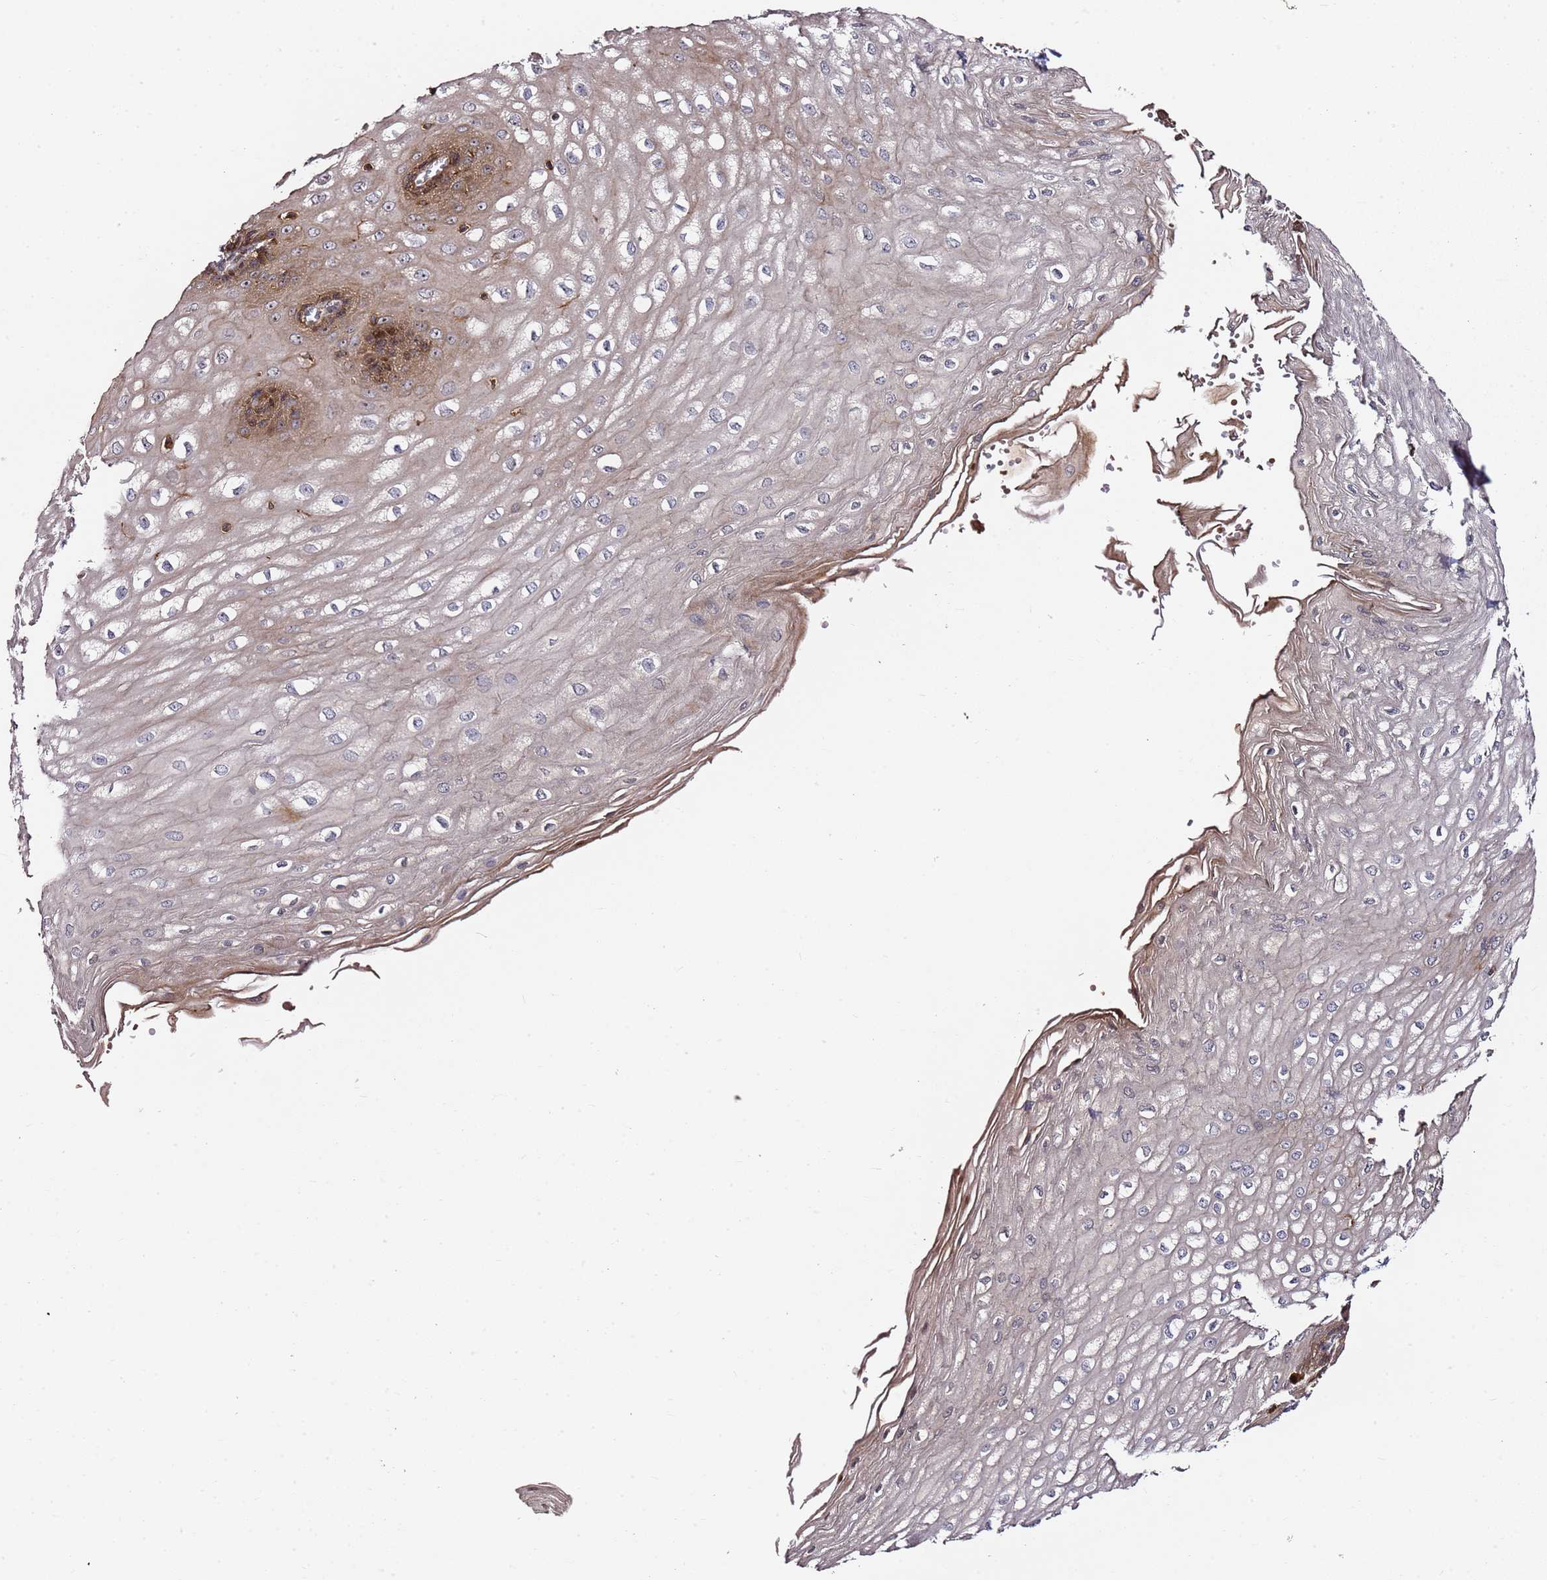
{"staining": {"intensity": "moderate", "quantity": "25%-75%", "location": "cytoplasmic/membranous"}, "tissue": "esophagus", "cell_type": "Squamous epithelial cells", "image_type": "normal", "snomed": [{"axis": "morphology", "description": "Normal tissue, NOS"}, {"axis": "topography", "description": "Esophagus"}], "caption": "The image demonstrates immunohistochemical staining of unremarkable esophagus. There is moderate cytoplasmic/membranous expression is present in approximately 25%-75% of squamous epithelial cells.", "gene": "PRMT7", "patient": {"sex": "male", "age": 60}}